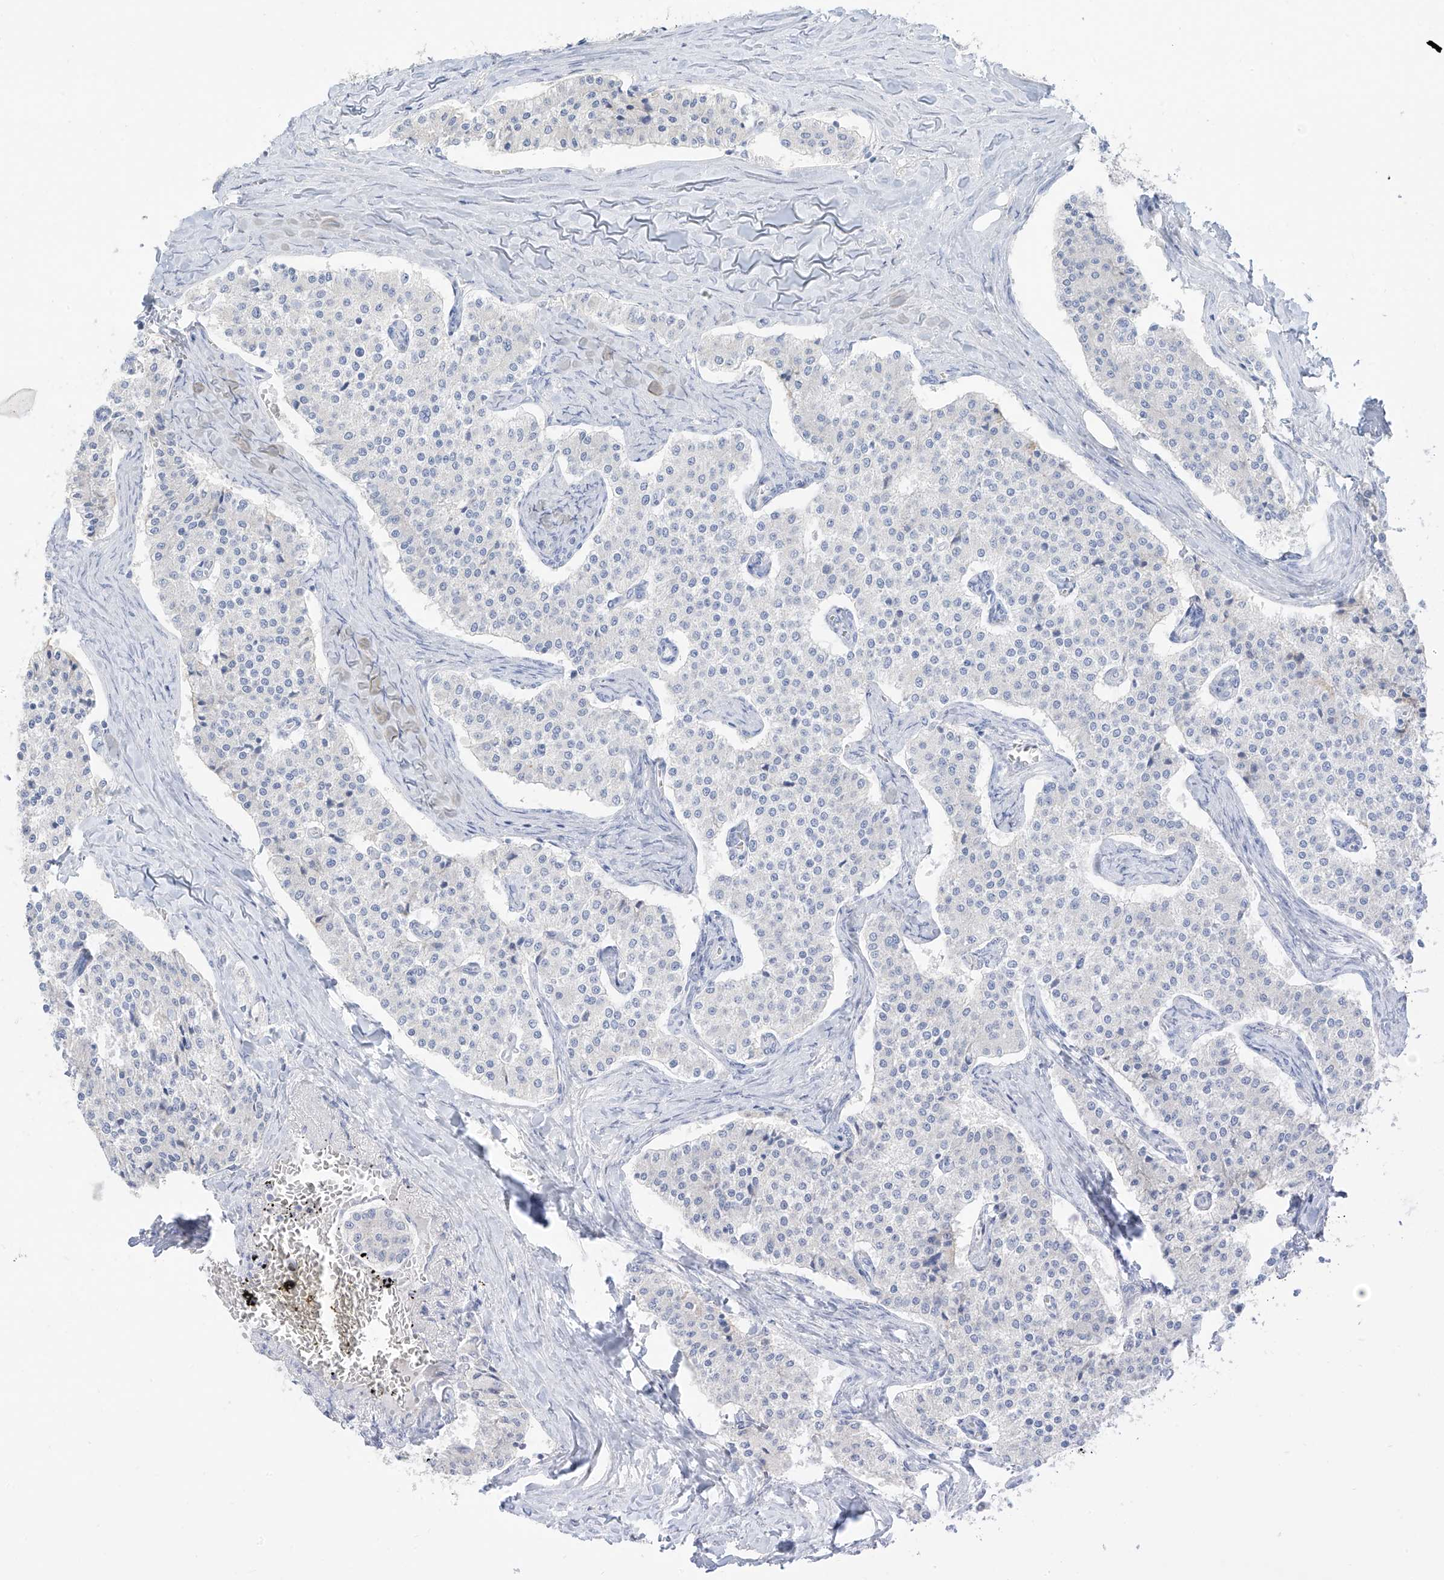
{"staining": {"intensity": "negative", "quantity": "none", "location": "none"}, "tissue": "carcinoid", "cell_type": "Tumor cells", "image_type": "cancer", "snomed": [{"axis": "morphology", "description": "Carcinoid, malignant, NOS"}, {"axis": "topography", "description": "Colon"}], "caption": "Immunohistochemical staining of human carcinoid exhibits no significant positivity in tumor cells. The staining was performed using DAB (3,3'-diaminobenzidine) to visualize the protein expression in brown, while the nuclei were stained in blue with hematoxylin (Magnification: 20x).", "gene": "ARHGEF40", "patient": {"sex": "female", "age": 52}}